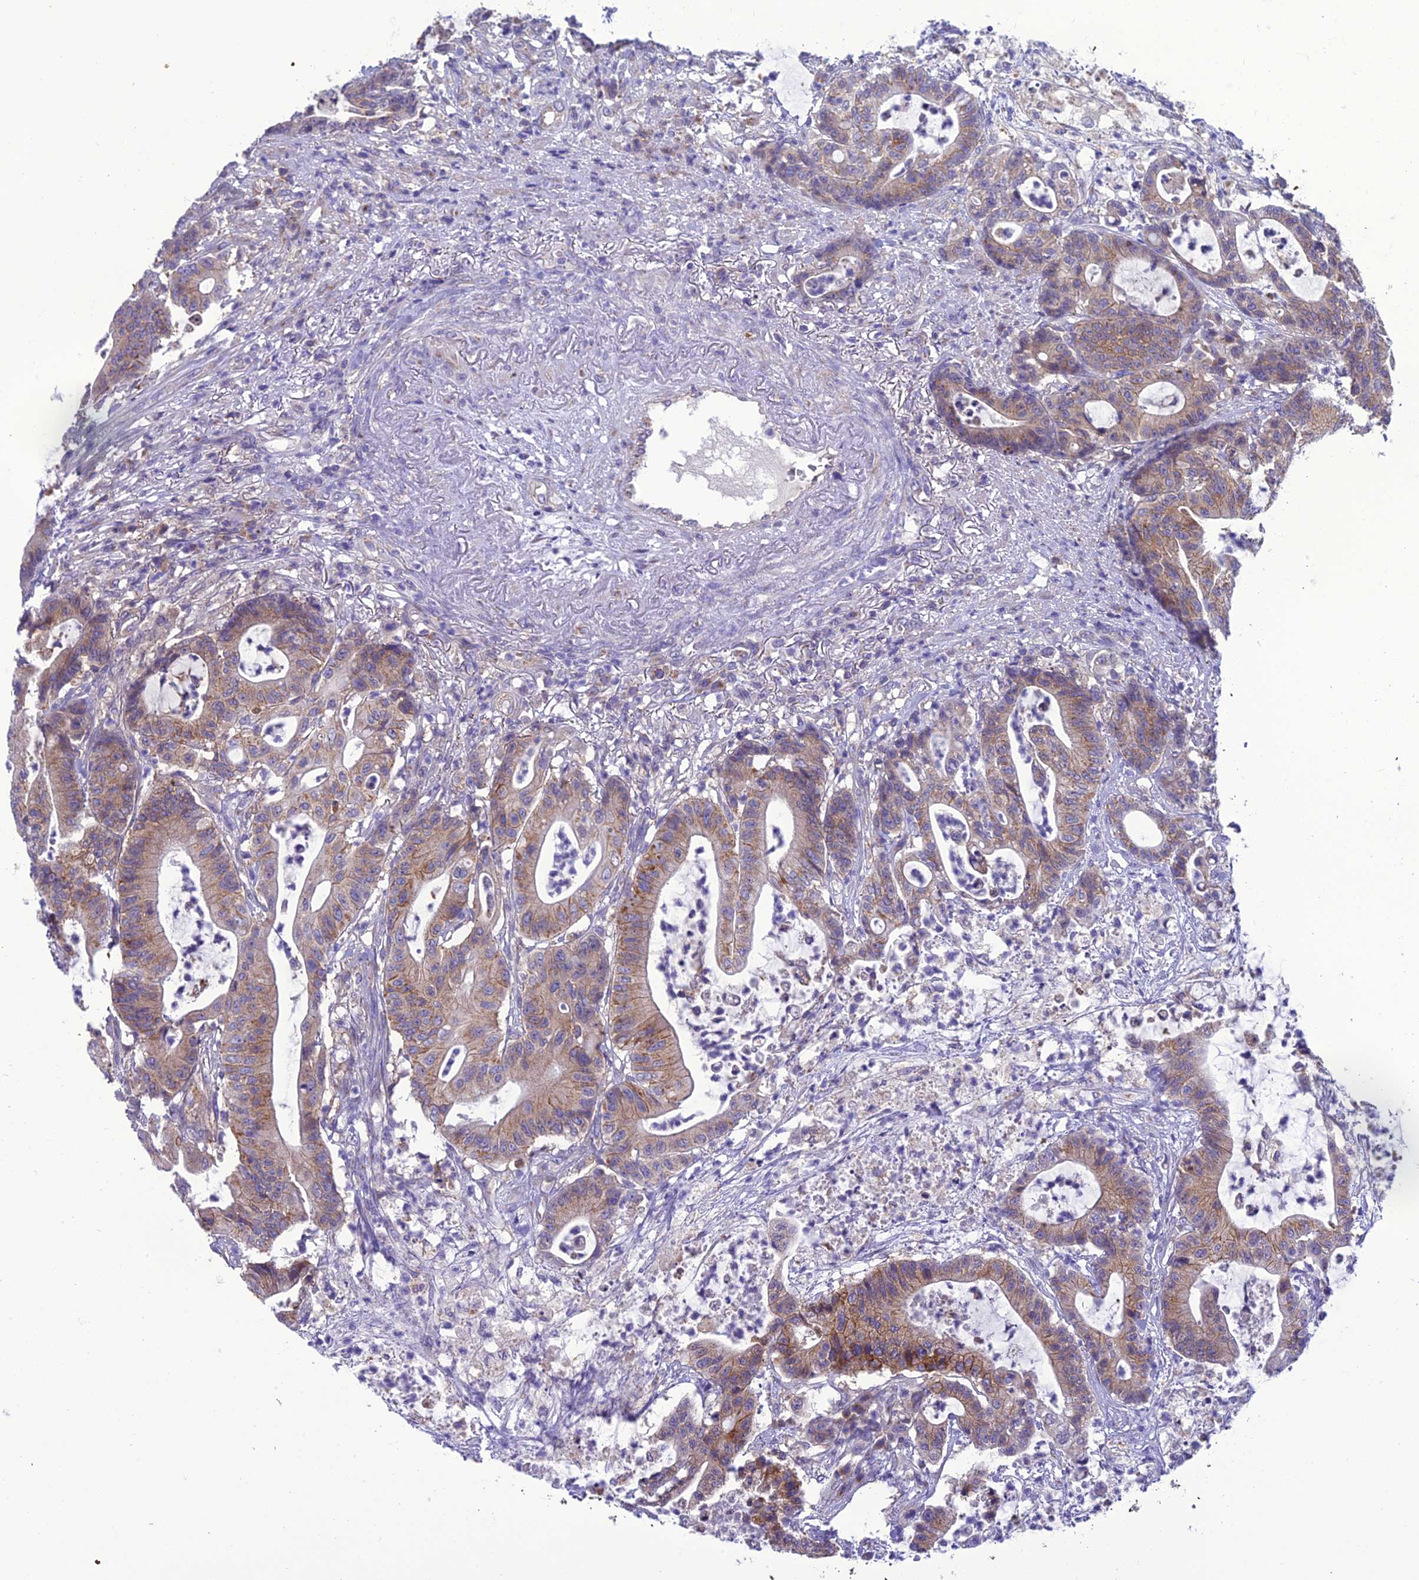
{"staining": {"intensity": "moderate", "quantity": ">75%", "location": "cytoplasmic/membranous"}, "tissue": "colorectal cancer", "cell_type": "Tumor cells", "image_type": "cancer", "snomed": [{"axis": "morphology", "description": "Adenocarcinoma, NOS"}, {"axis": "topography", "description": "Colon"}], "caption": "Brown immunohistochemical staining in human colorectal cancer (adenocarcinoma) displays moderate cytoplasmic/membranous staining in approximately >75% of tumor cells.", "gene": "GOLPH3", "patient": {"sex": "female", "age": 84}}